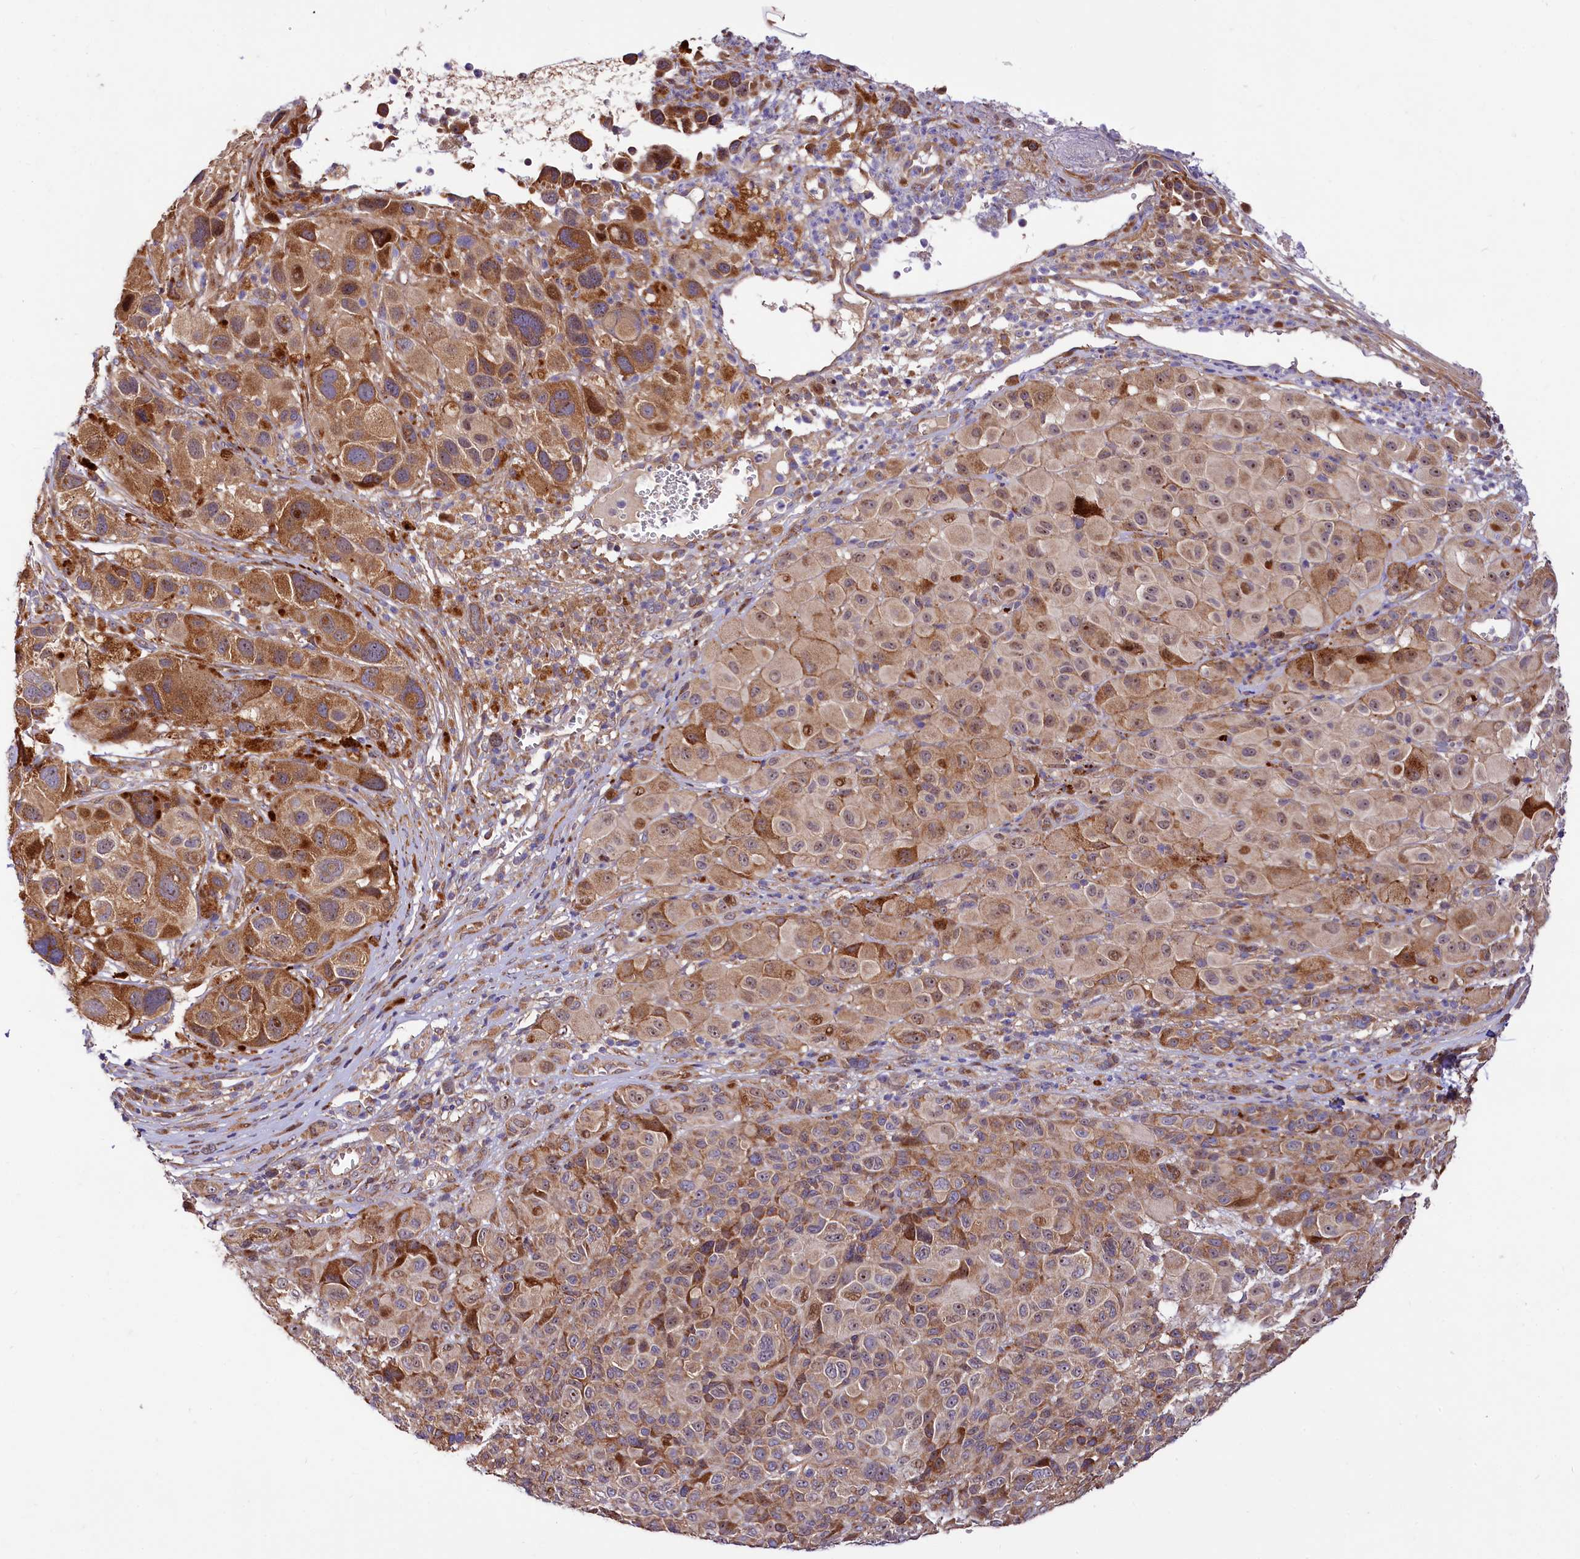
{"staining": {"intensity": "moderate", "quantity": ">75%", "location": "cytoplasmic/membranous,nuclear"}, "tissue": "melanoma", "cell_type": "Tumor cells", "image_type": "cancer", "snomed": [{"axis": "morphology", "description": "Malignant melanoma, NOS"}, {"axis": "topography", "description": "Skin of trunk"}], "caption": "Melanoma tissue demonstrates moderate cytoplasmic/membranous and nuclear staining in approximately >75% of tumor cells Using DAB (brown) and hematoxylin (blue) stains, captured at high magnification using brightfield microscopy.", "gene": "PDZRN3", "patient": {"sex": "male", "age": 71}}